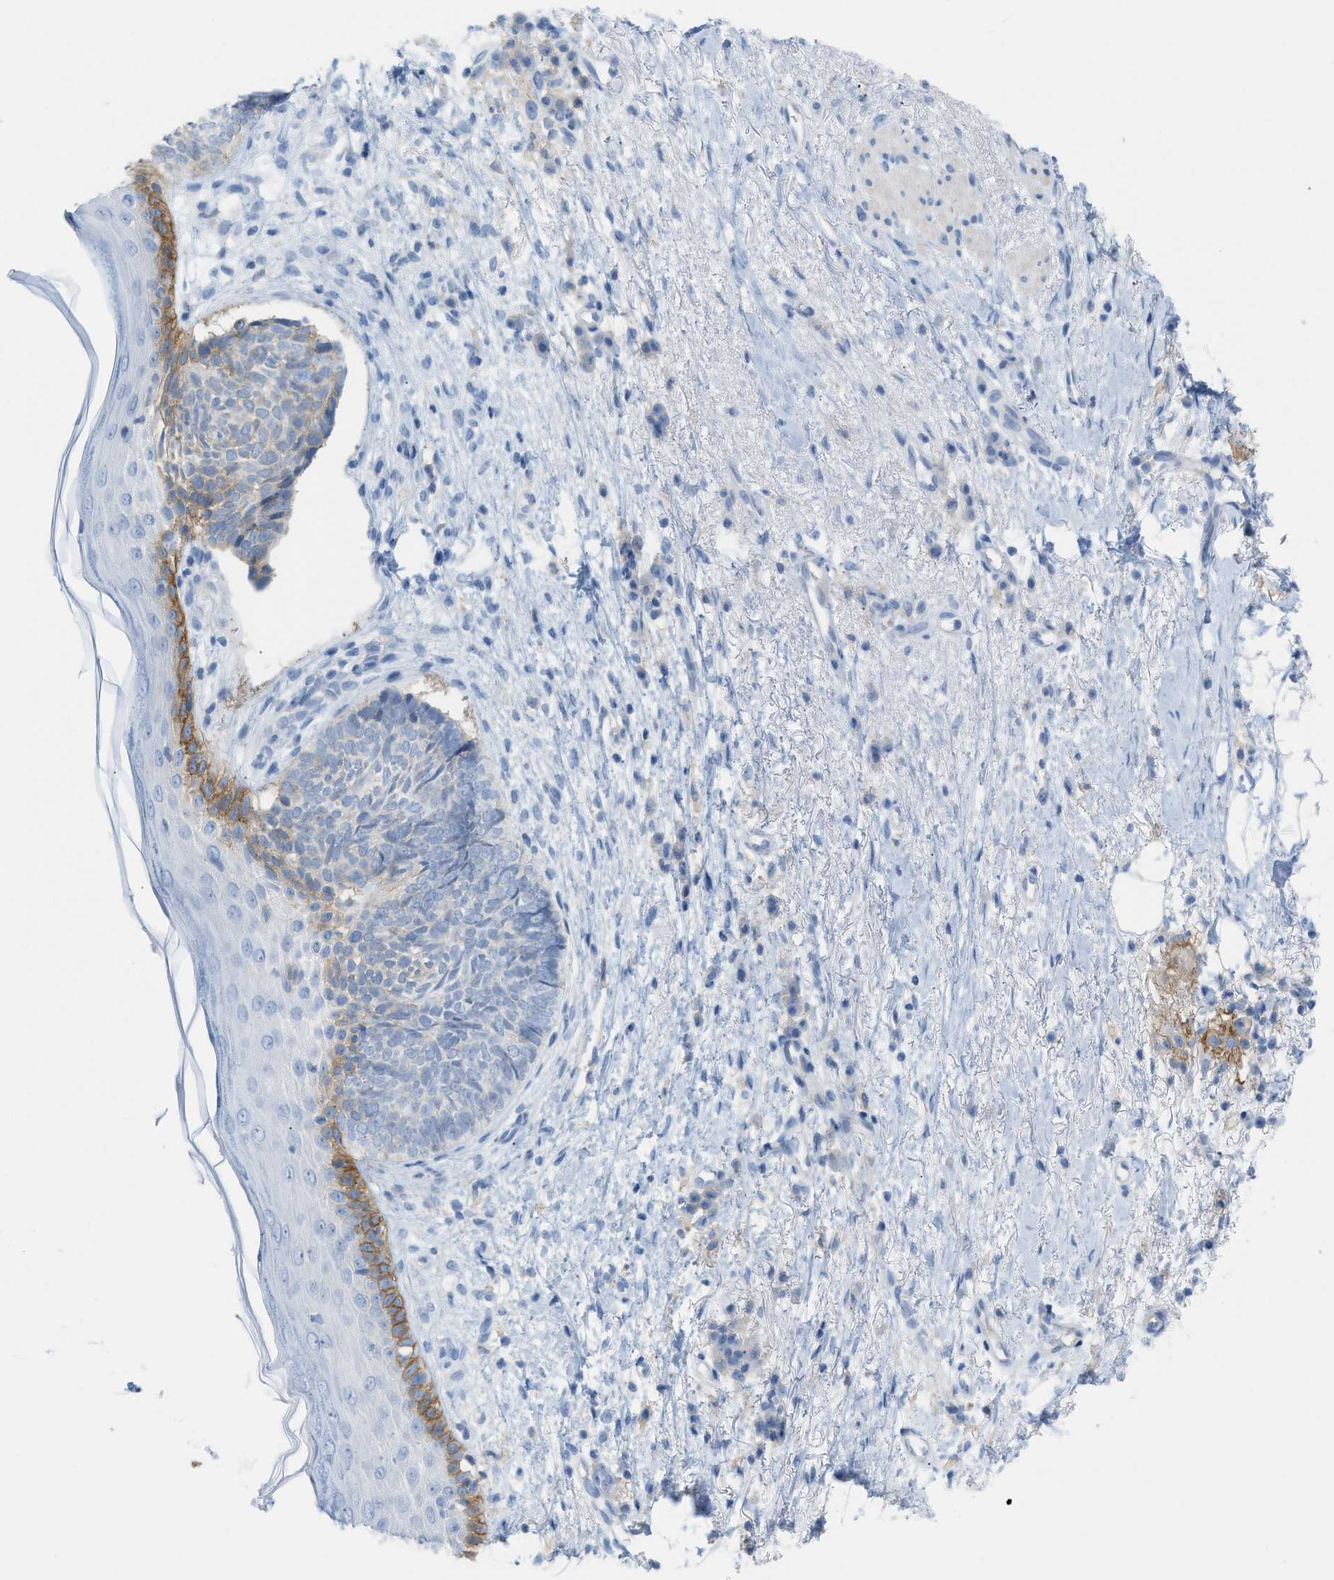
{"staining": {"intensity": "negative", "quantity": "none", "location": "none"}, "tissue": "skin cancer", "cell_type": "Tumor cells", "image_type": "cancer", "snomed": [{"axis": "morphology", "description": "Basal cell carcinoma"}, {"axis": "topography", "description": "Skin"}], "caption": "Immunohistochemistry micrograph of skin basal cell carcinoma stained for a protein (brown), which displays no staining in tumor cells.", "gene": "SLC3A2", "patient": {"sex": "female", "age": 84}}